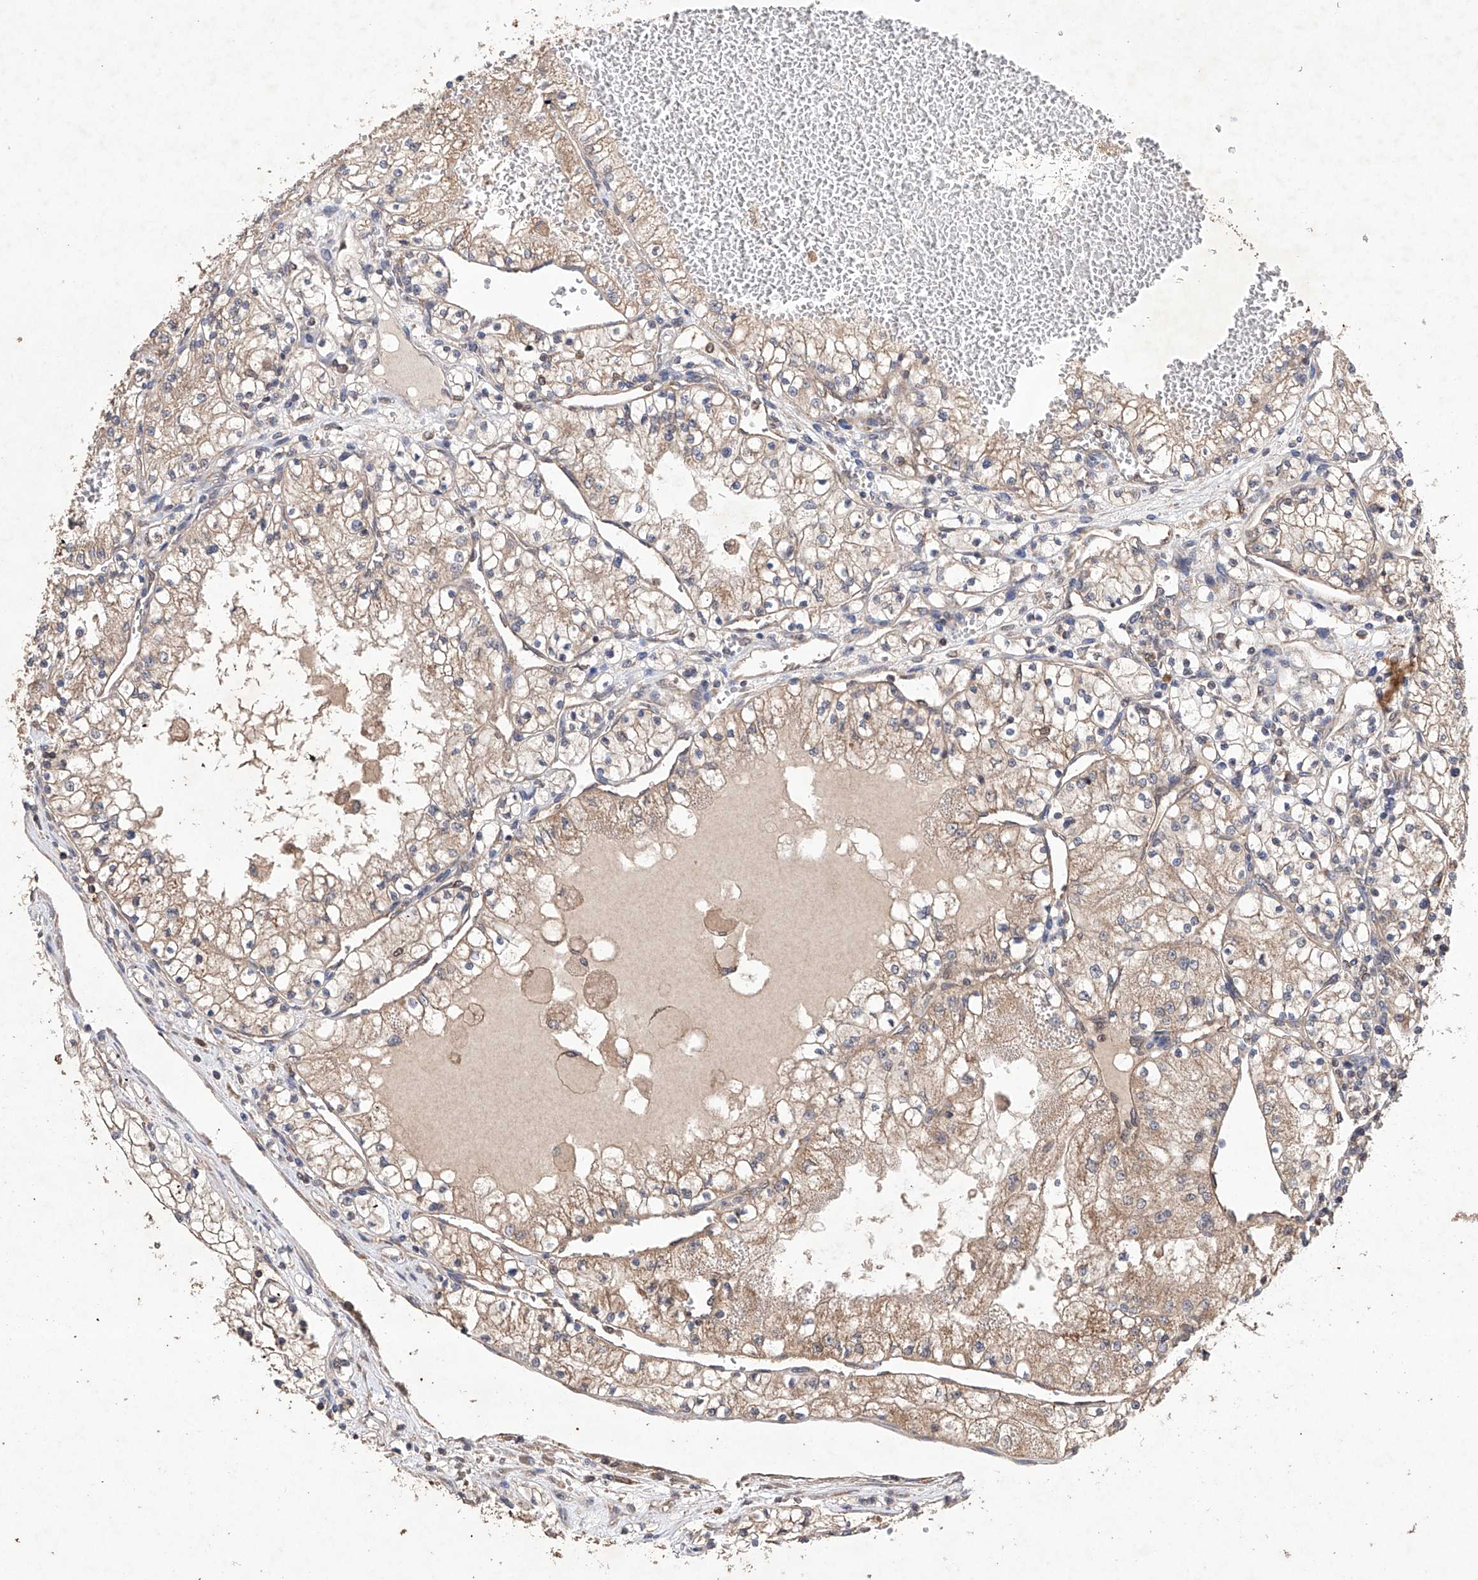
{"staining": {"intensity": "weak", "quantity": "25%-75%", "location": "cytoplasmic/membranous"}, "tissue": "renal cancer", "cell_type": "Tumor cells", "image_type": "cancer", "snomed": [{"axis": "morphology", "description": "Normal tissue, NOS"}, {"axis": "morphology", "description": "Adenocarcinoma, NOS"}, {"axis": "topography", "description": "Kidney"}], "caption": "The image shows immunohistochemical staining of renal adenocarcinoma. There is weak cytoplasmic/membranous staining is identified in approximately 25%-75% of tumor cells.", "gene": "LURAP1", "patient": {"sex": "male", "age": 68}}